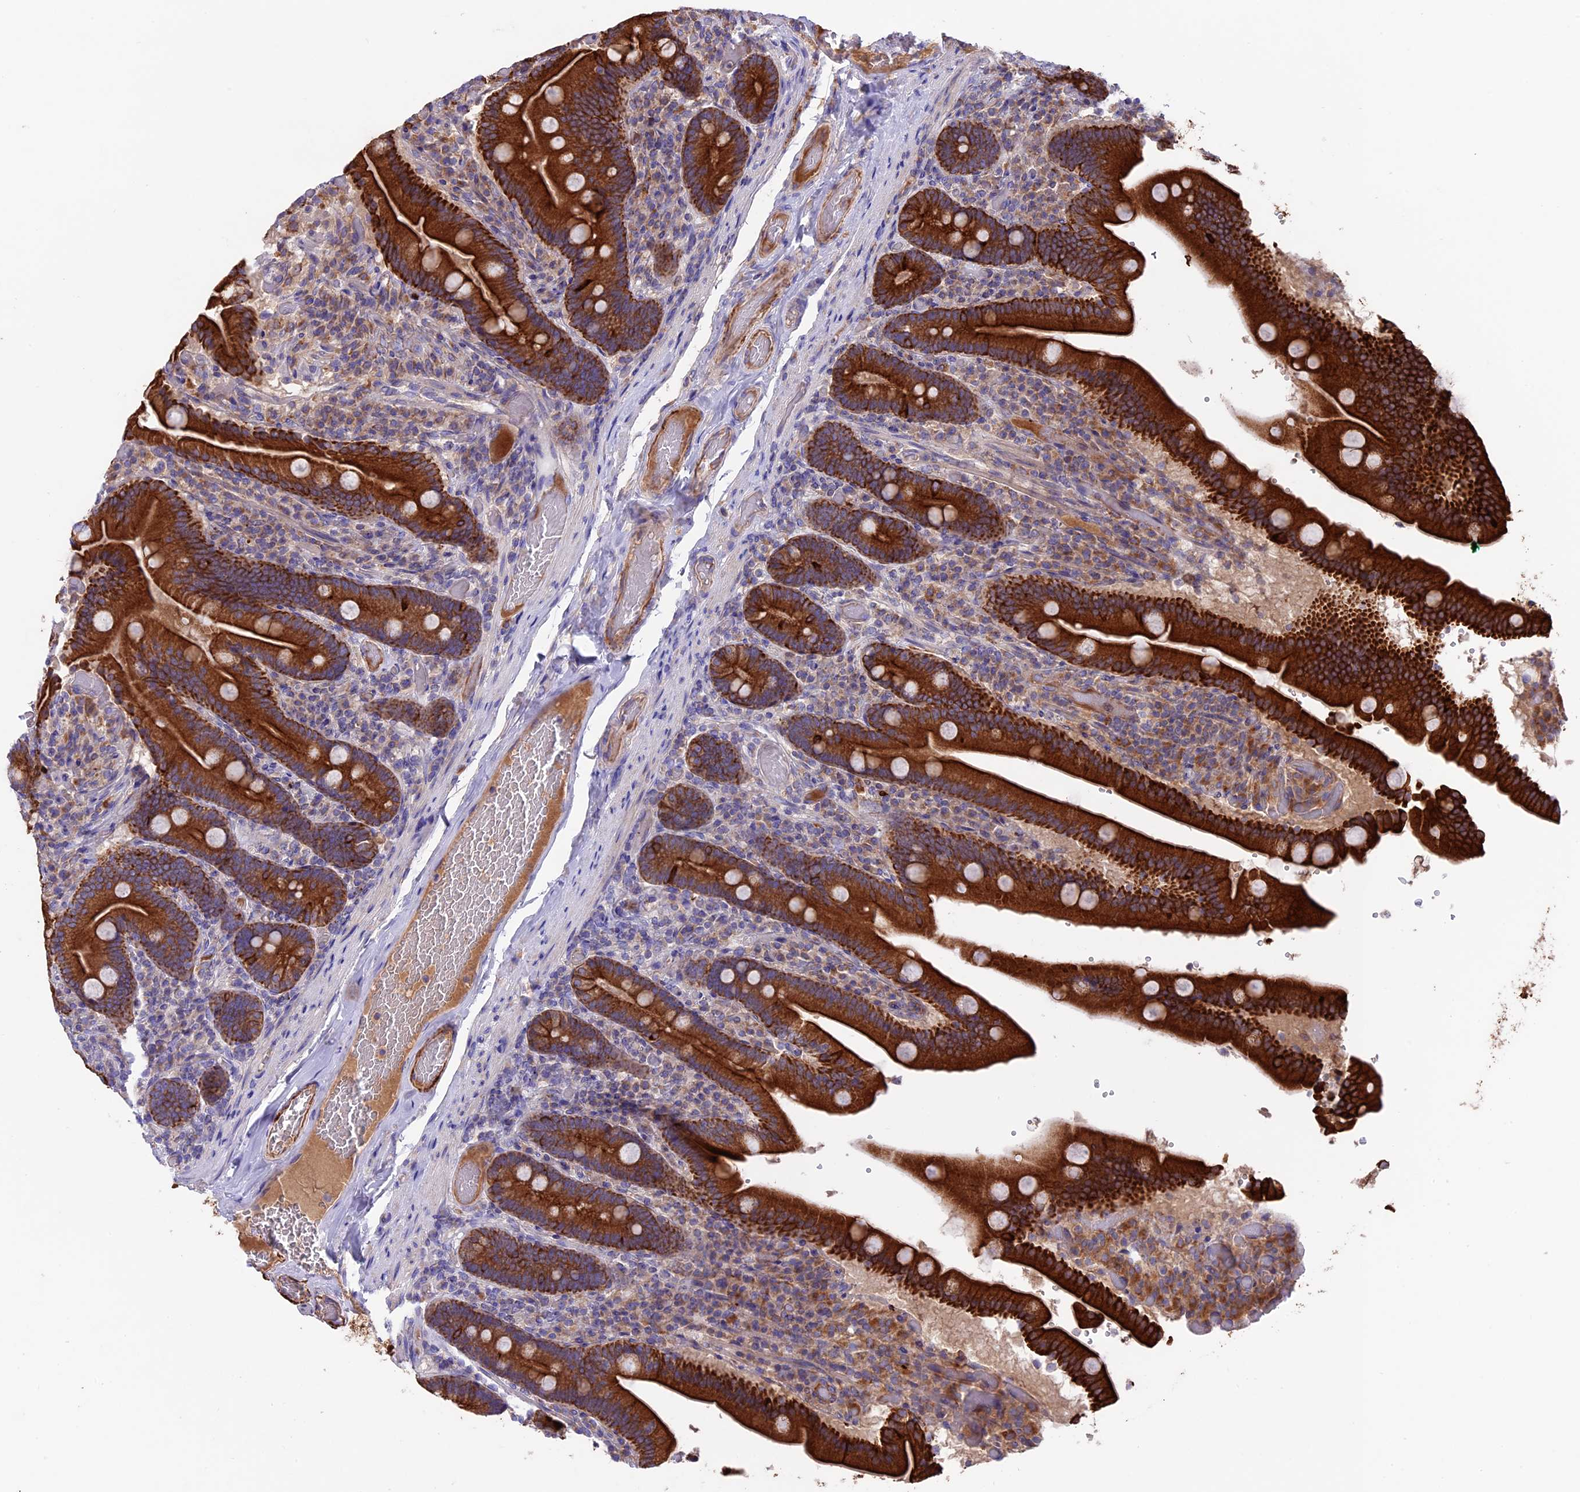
{"staining": {"intensity": "strong", "quantity": ">75%", "location": "cytoplasmic/membranous"}, "tissue": "duodenum", "cell_type": "Glandular cells", "image_type": "normal", "snomed": [{"axis": "morphology", "description": "Normal tissue, NOS"}, {"axis": "topography", "description": "Duodenum"}], "caption": "Immunohistochemistry micrograph of benign duodenum stained for a protein (brown), which displays high levels of strong cytoplasmic/membranous expression in approximately >75% of glandular cells.", "gene": "PTPN9", "patient": {"sex": "female", "age": 62}}